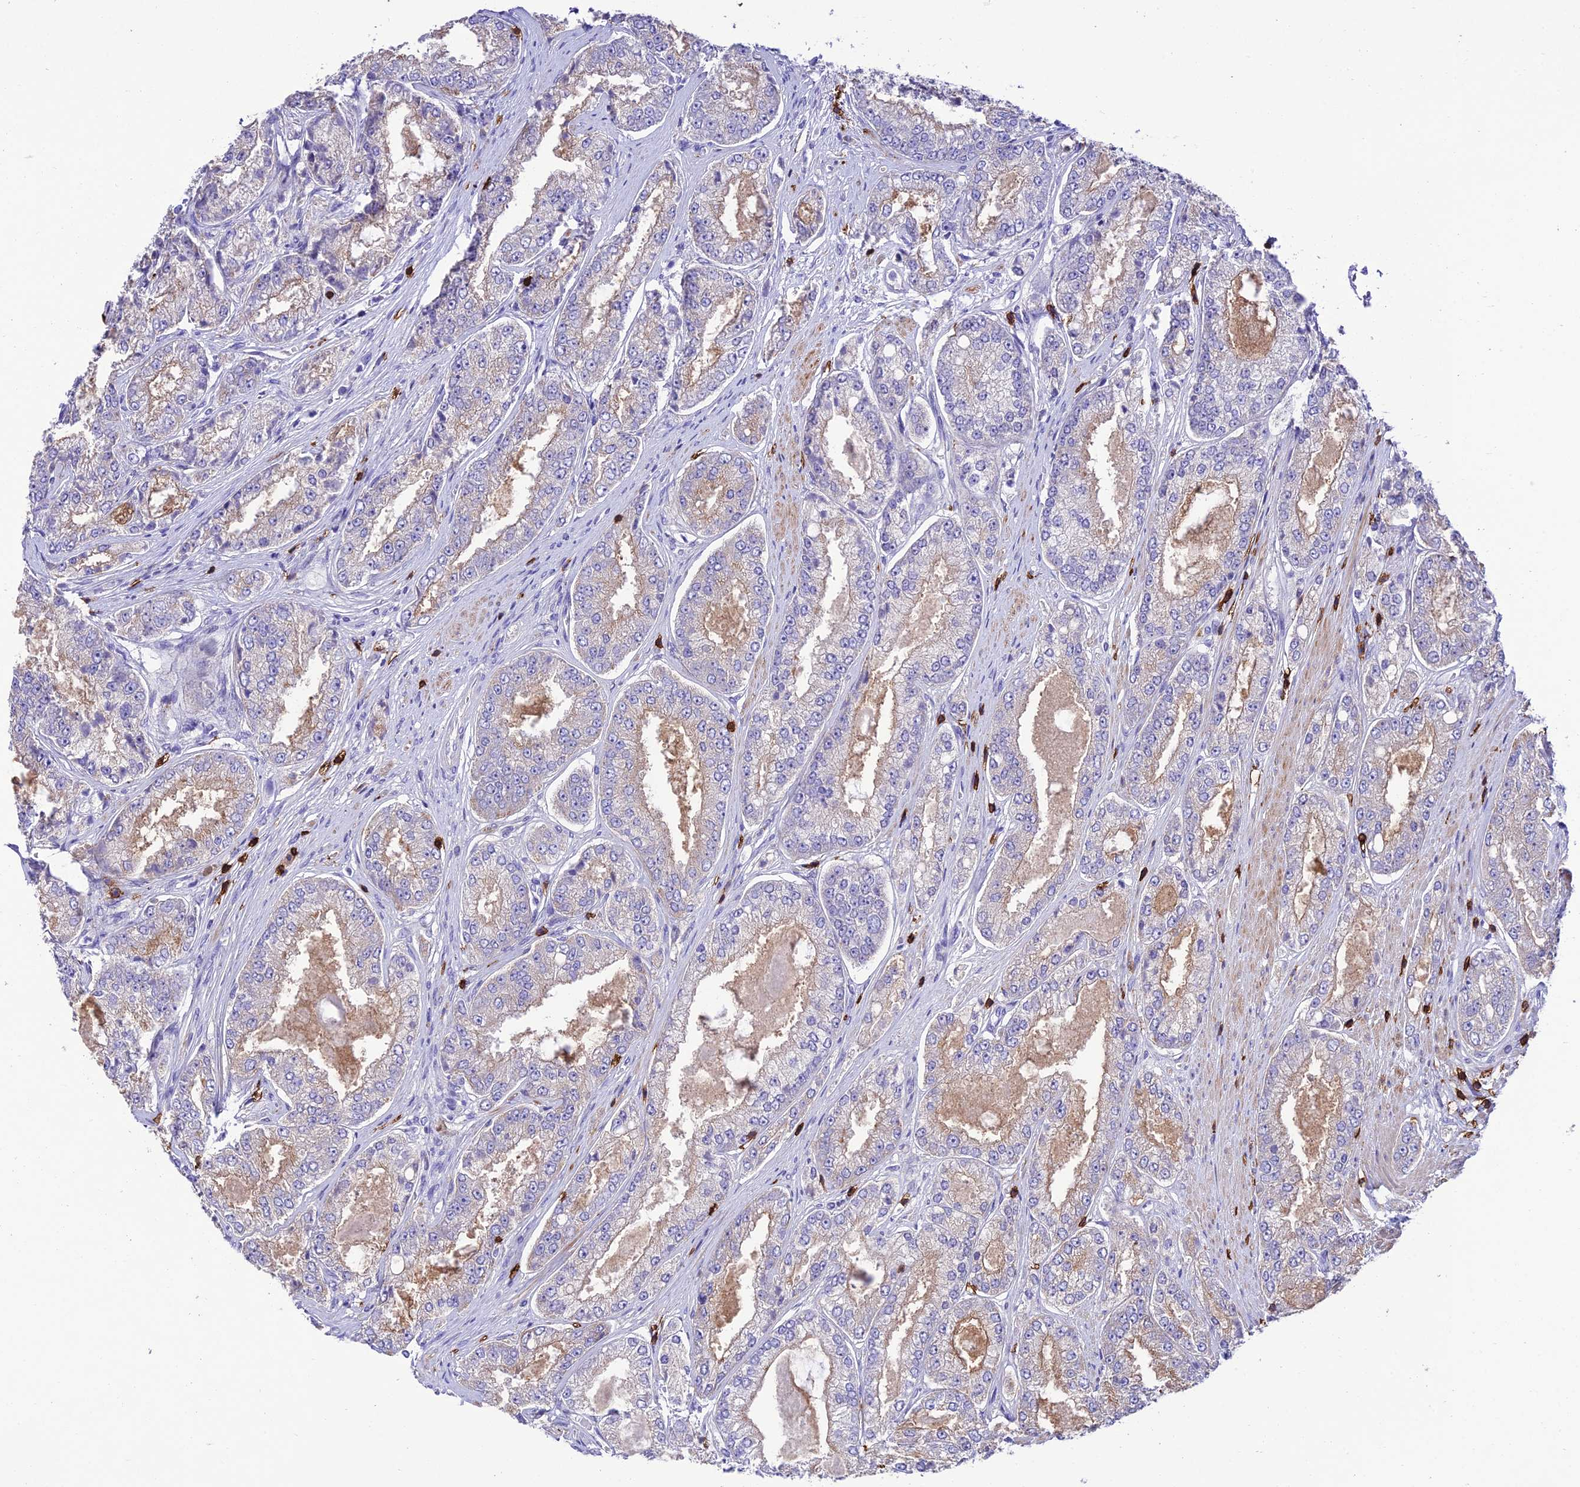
{"staining": {"intensity": "weak", "quantity": "25%-75%", "location": "cytoplasmic/membranous"}, "tissue": "prostate cancer", "cell_type": "Tumor cells", "image_type": "cancer", "snomed": [{"axis": "morphology", "description": "Adenocarcinoma, High grade"}, {"axis": "topography", "description": "Prostate"}], "caption": "DAB (3,3'-diaminobenzidine) immunohistochemical staining of prostate adenocarcinoma (high-grade) exhibits weak cytoplasmic/membranous protein positivity in about 25%-75% of tumor cells. (DAB (3,3'-diaminobenzidine) IHC with brightfield microscopy, high magnification).", "gene": "PTPRCAP", "patient": {"sex": "male", "age": 71}}